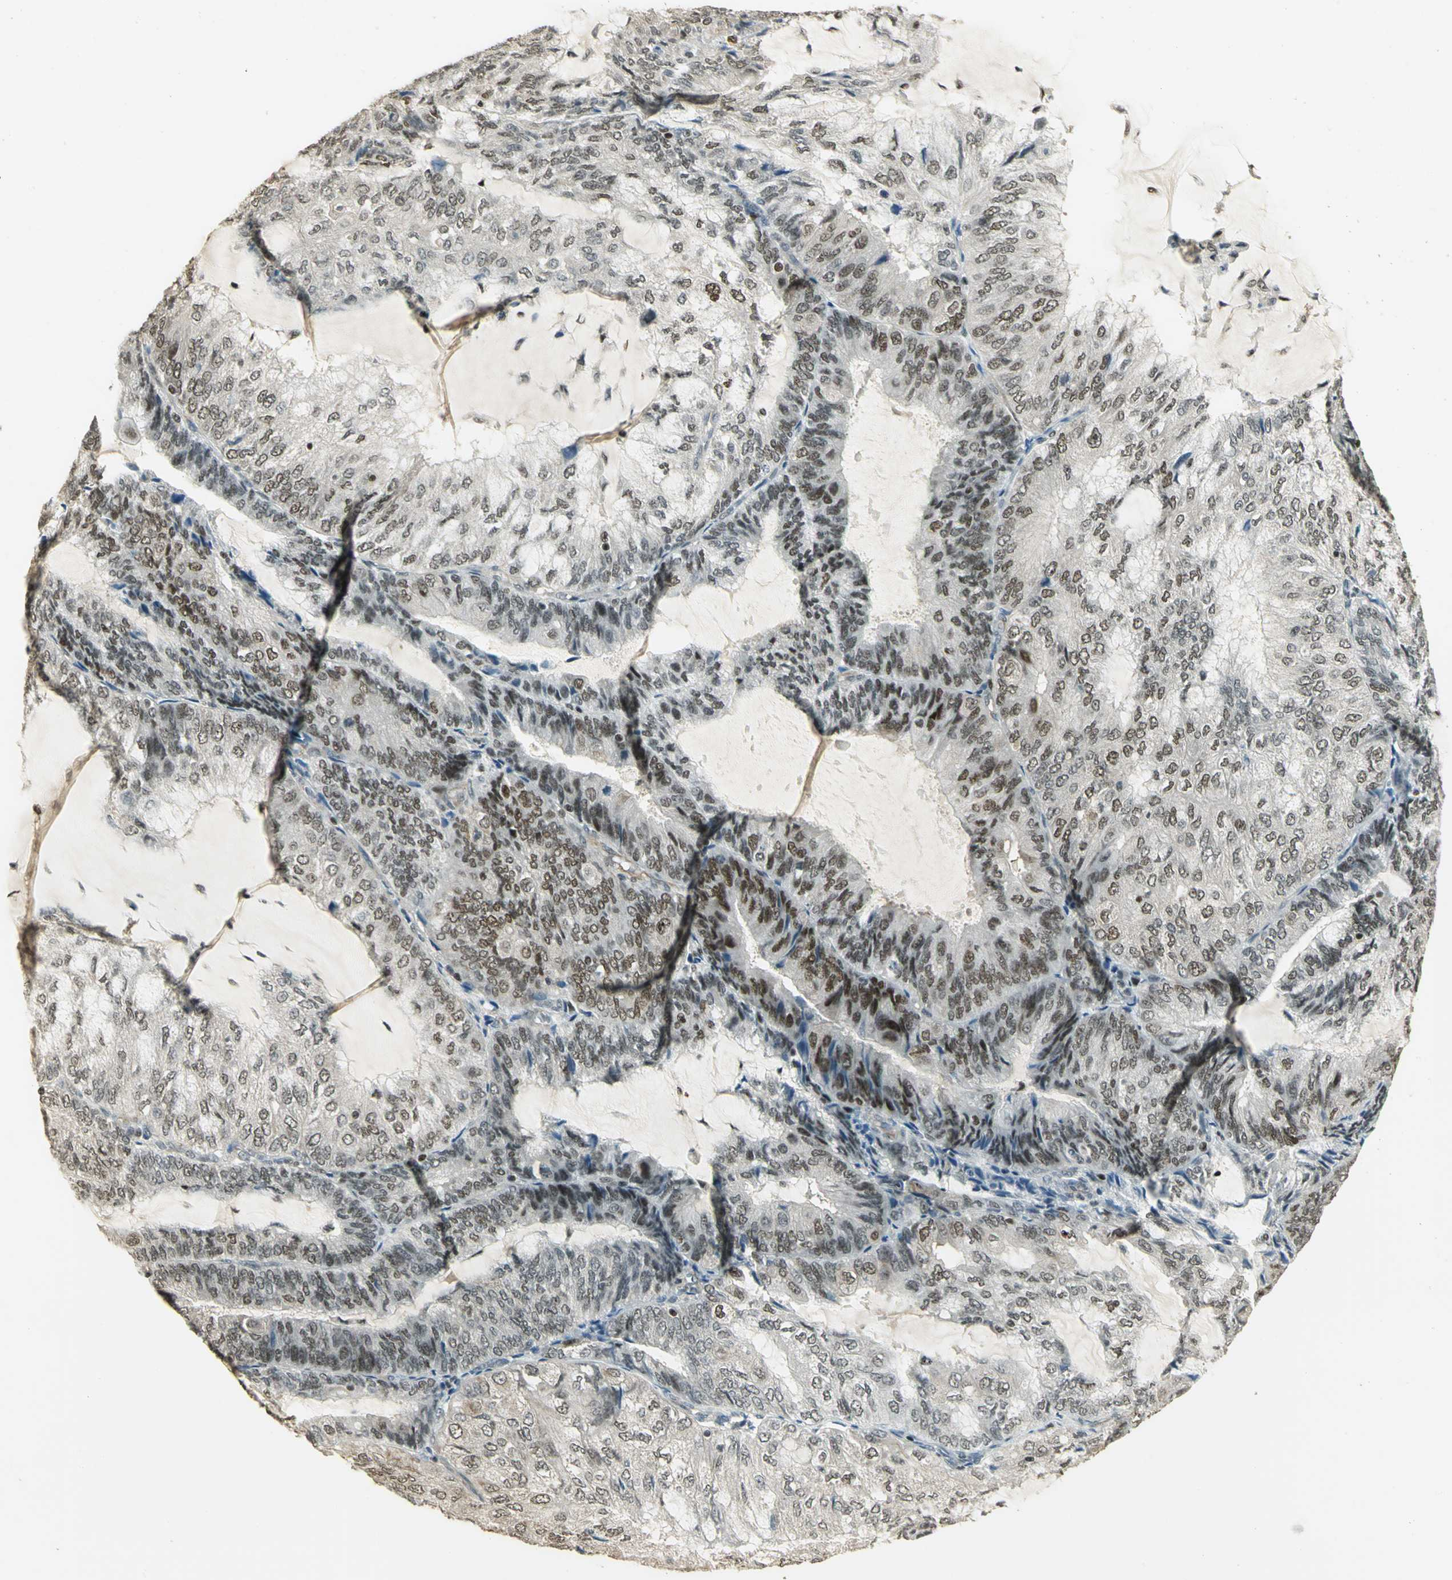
{"staining": {"intensity": "weak", "quantity": ">75%", "location": "nuclear"}, "tissue": "endometrial cancer", "cell_type": "Tumor cells", "image_type": "cancer", "snomed": [{"axis": "morphology", "description": "Adenocarcinoma, NOS"}, {"axis": "topography", "description": "Endometrium"}], "caption": "Protein analysis of adenocarcinoma (endometrial) tissue shows weak nuclear positivity in about >75% of tumor cells.", "gene": "ELF1", "patient": {"sex": "female", "age": 81}}